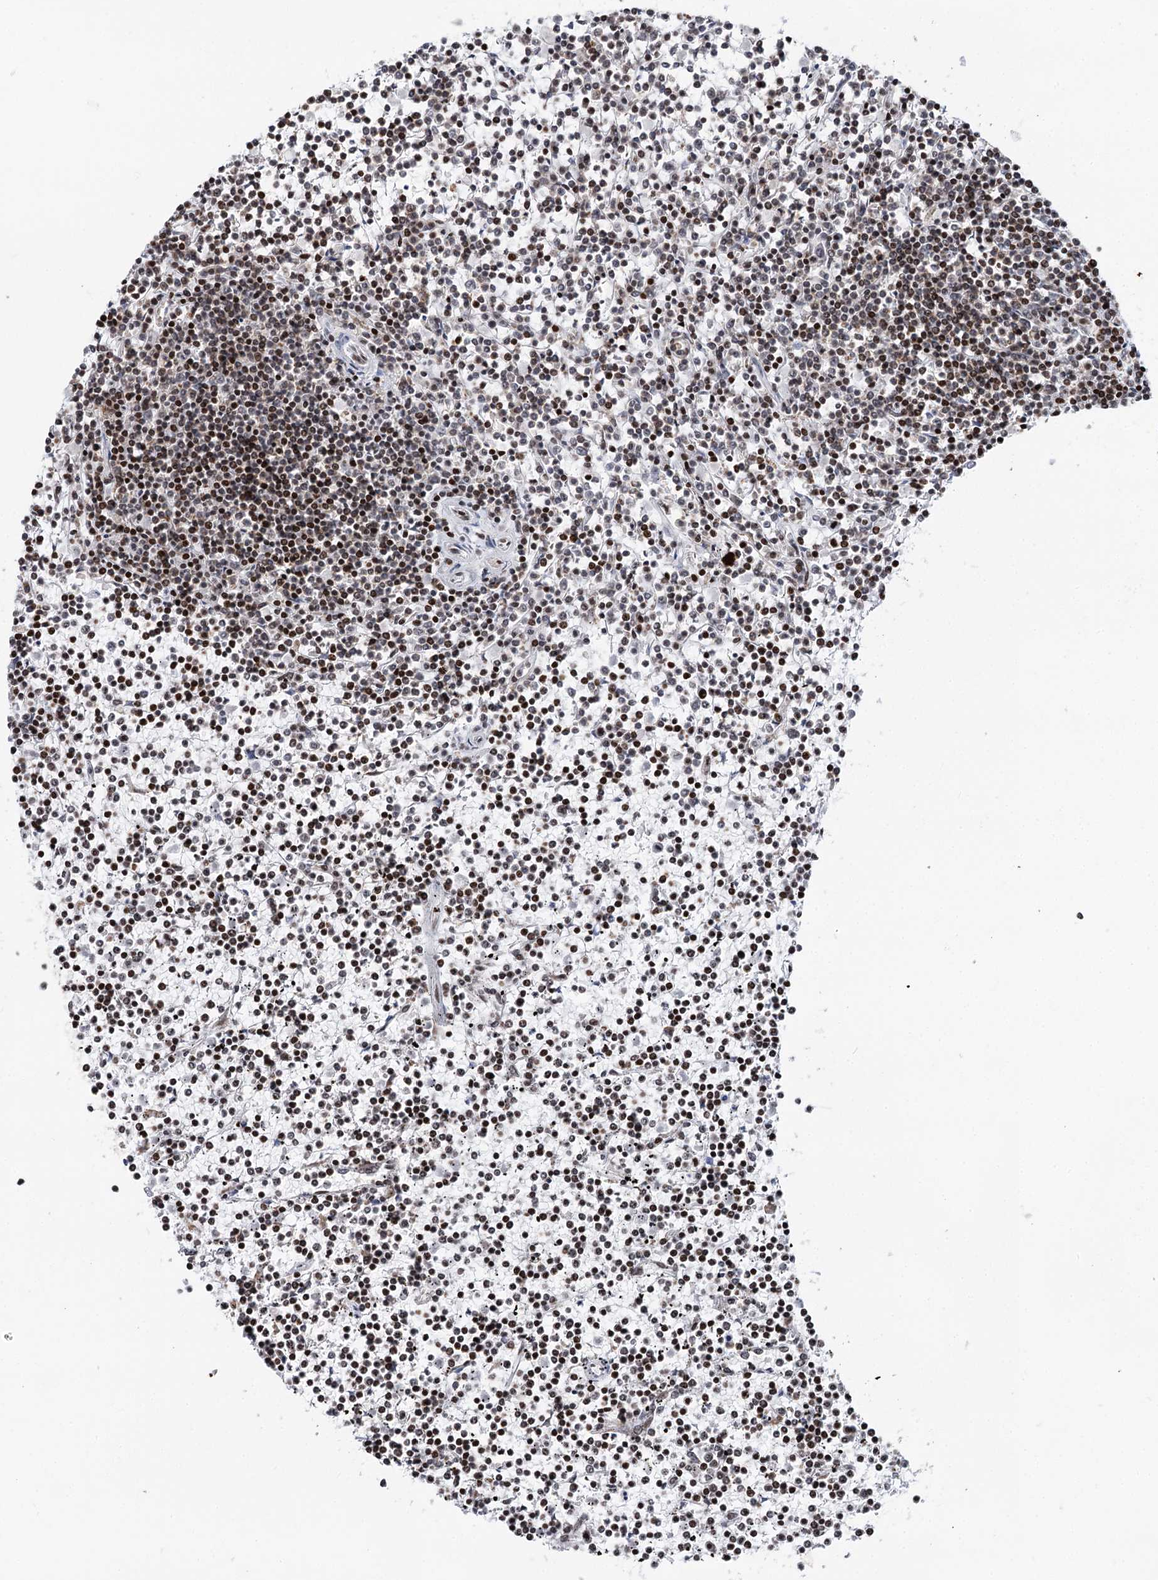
{"staining": {"intensity": "moderate", "quantity": ">75%", "location": "nuclear"}, "tissue": "lymphoma", "cell_type": "Tumor cells", "image_type": "cancer", "snomed": [{"axis": "morphology", "description": "Malignant lymphoma, non-Hodgkin's type, Low grade"}, {"axis": "topography", "description": "Spleen"}], "caption": "Immunohistochemistry of malignant lymphoma, non-Hodgkin's type (low-grade) shows medium levels of moderate nuclear expression in approximately >75% of tumor cells.", "gene": "PTGR1", "patient": {"sex": "female", "age": 19}}